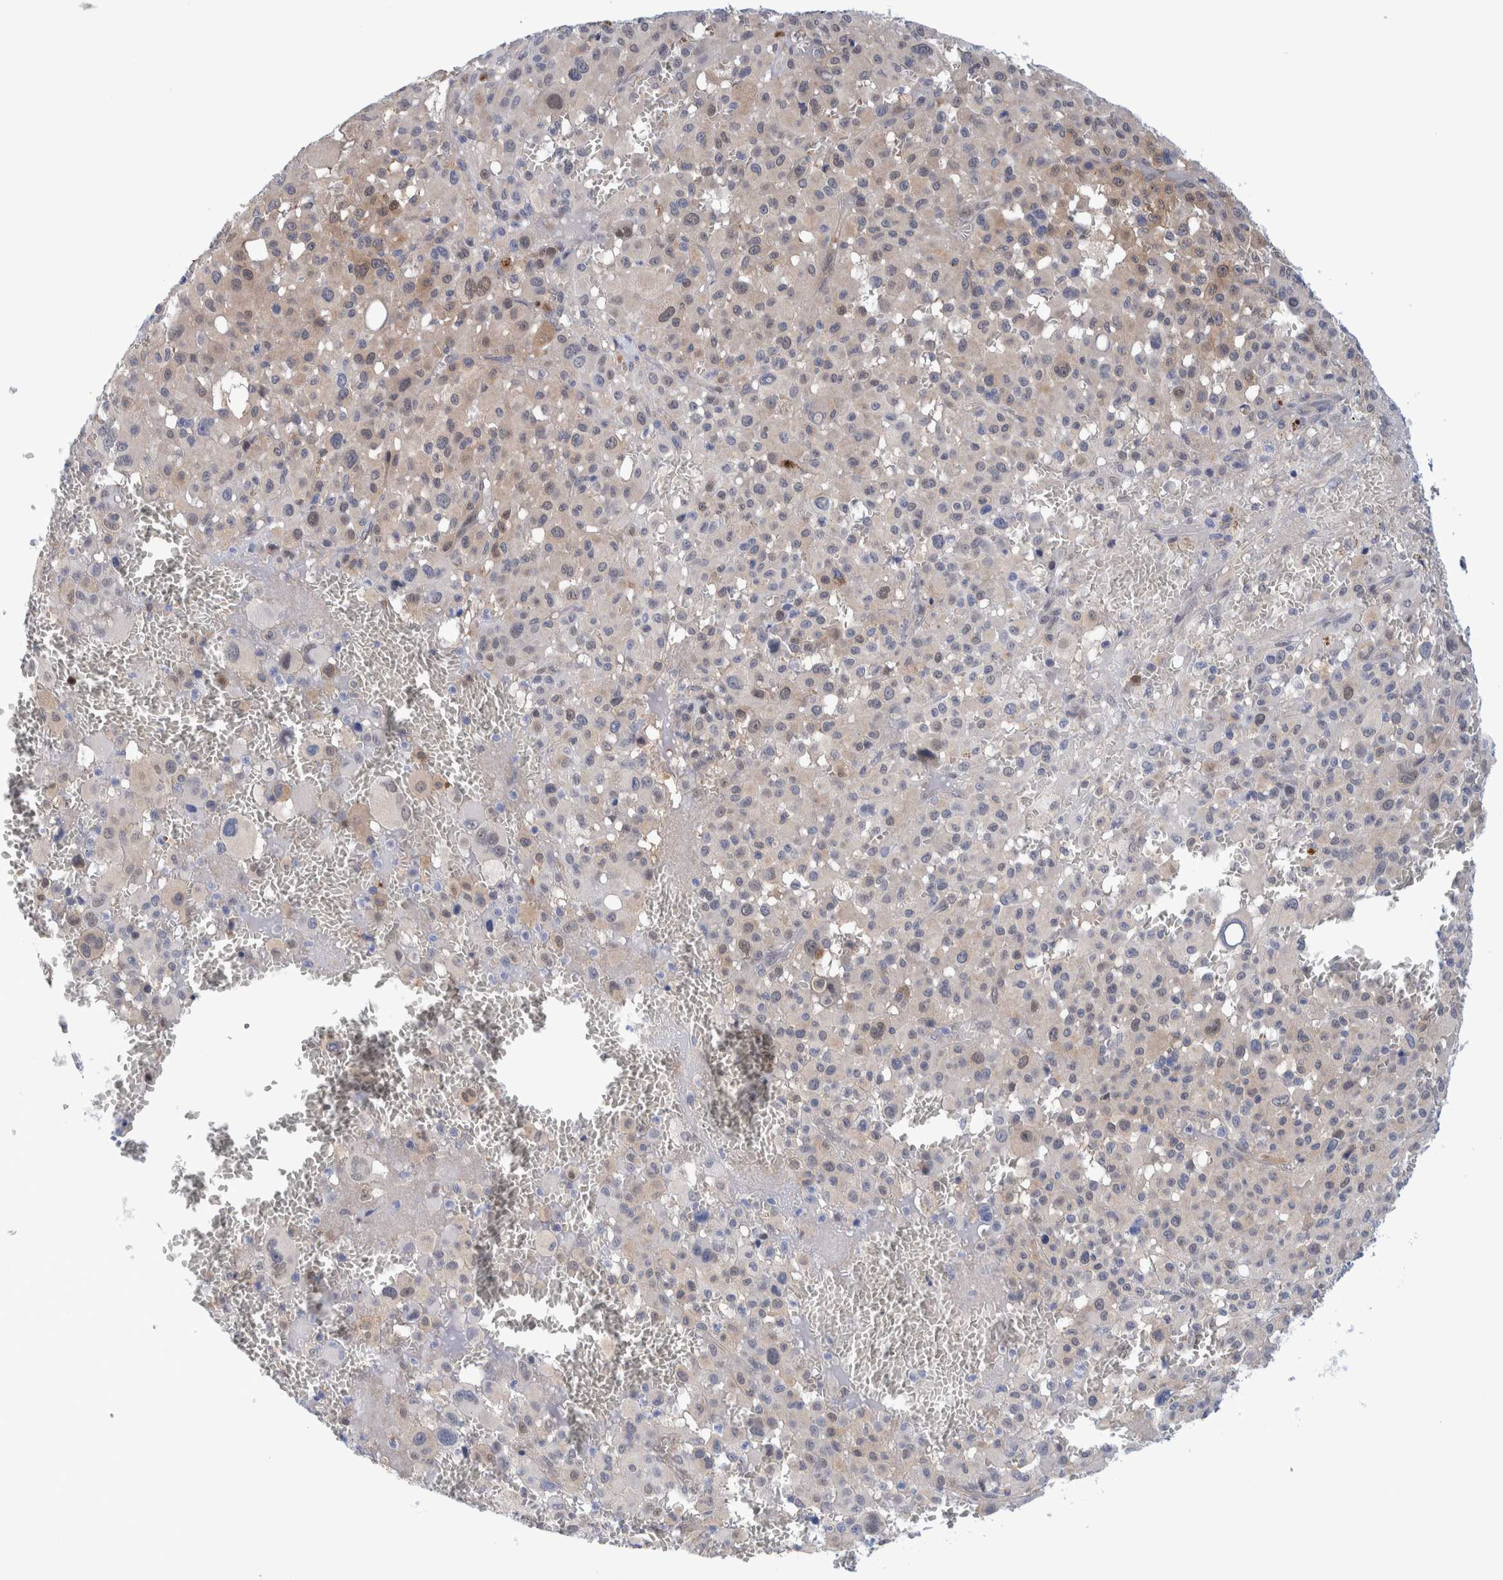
{"staining": {"intensity": "weak", "quantity": "<25%", "location": "nuclear"}, "tissue": "melanoma", "cell_type": "Tumor cells", "image_type": "cancer", "snomed": [{"axis": "morphology", "description": "Malignant melanoma, Metastatic site"}, {"axis": "topography", "description": "Skin"}], "caption": "Immunohistochemical staining of human malignant melanoma (metastatic site) exhibits no significant expression in tumor cells.", "gene": "PFAS", "patient": {"sex": "female", "age": 74}}